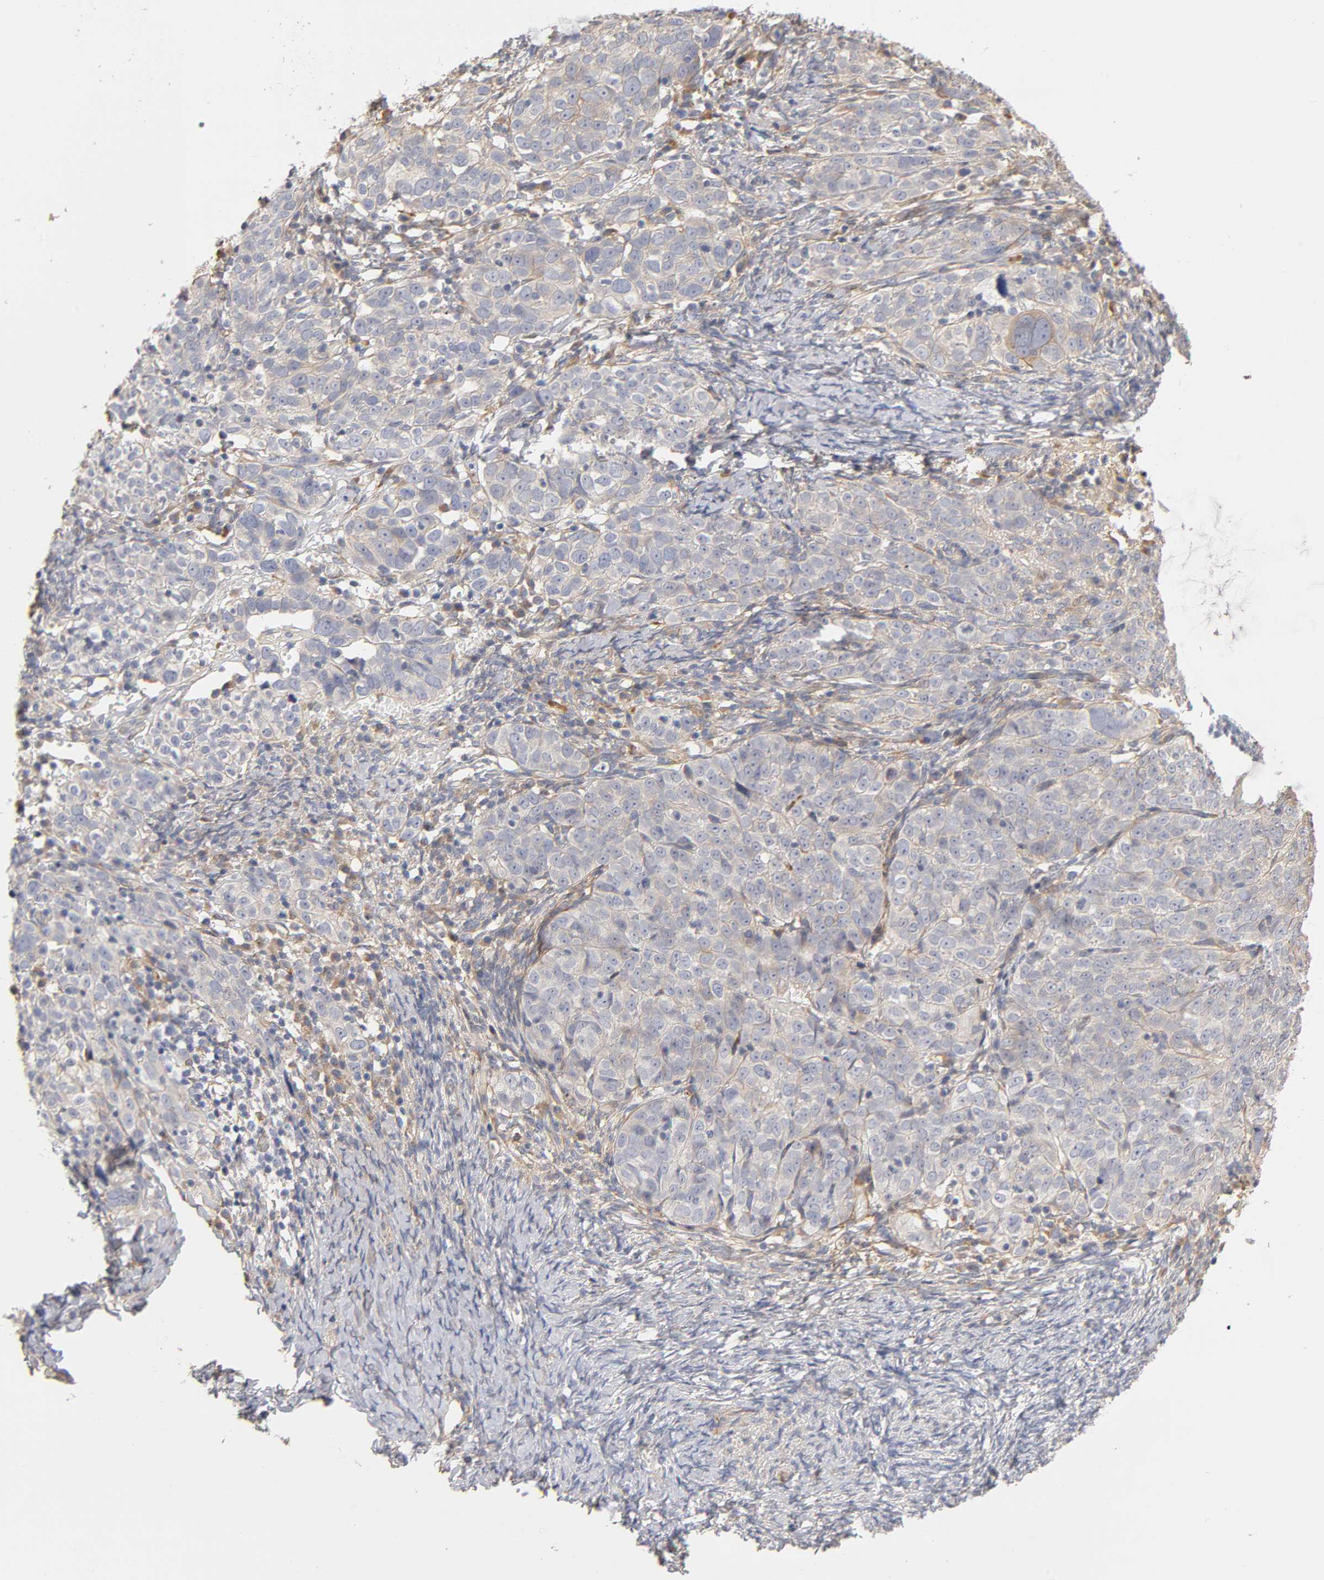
{"staining": {"intensity": "negative", "quantity": "none", "location": "none"}, "tissue": "ovarian cancer", "cell_type": "Tumor cells", "image_type": "cancer", "snomed": [{"axis": "morphology", "description": "Normal tissue, NOS"}, {"axis": "morphology", "description": "Cystadenocarcinoma, serous, NOS"}, {"axis": "topography", "description": "Ovary"}], "caption": "An immunohistochemistry (IHC) micrograph of ovarian serous cystadenocarcinoma is shown. There is no staining in tumor cells of ovarian serous cystadenocarcinoma.", "gene": "LAMB1", "patient": {"sex": "female", "age": 62}}